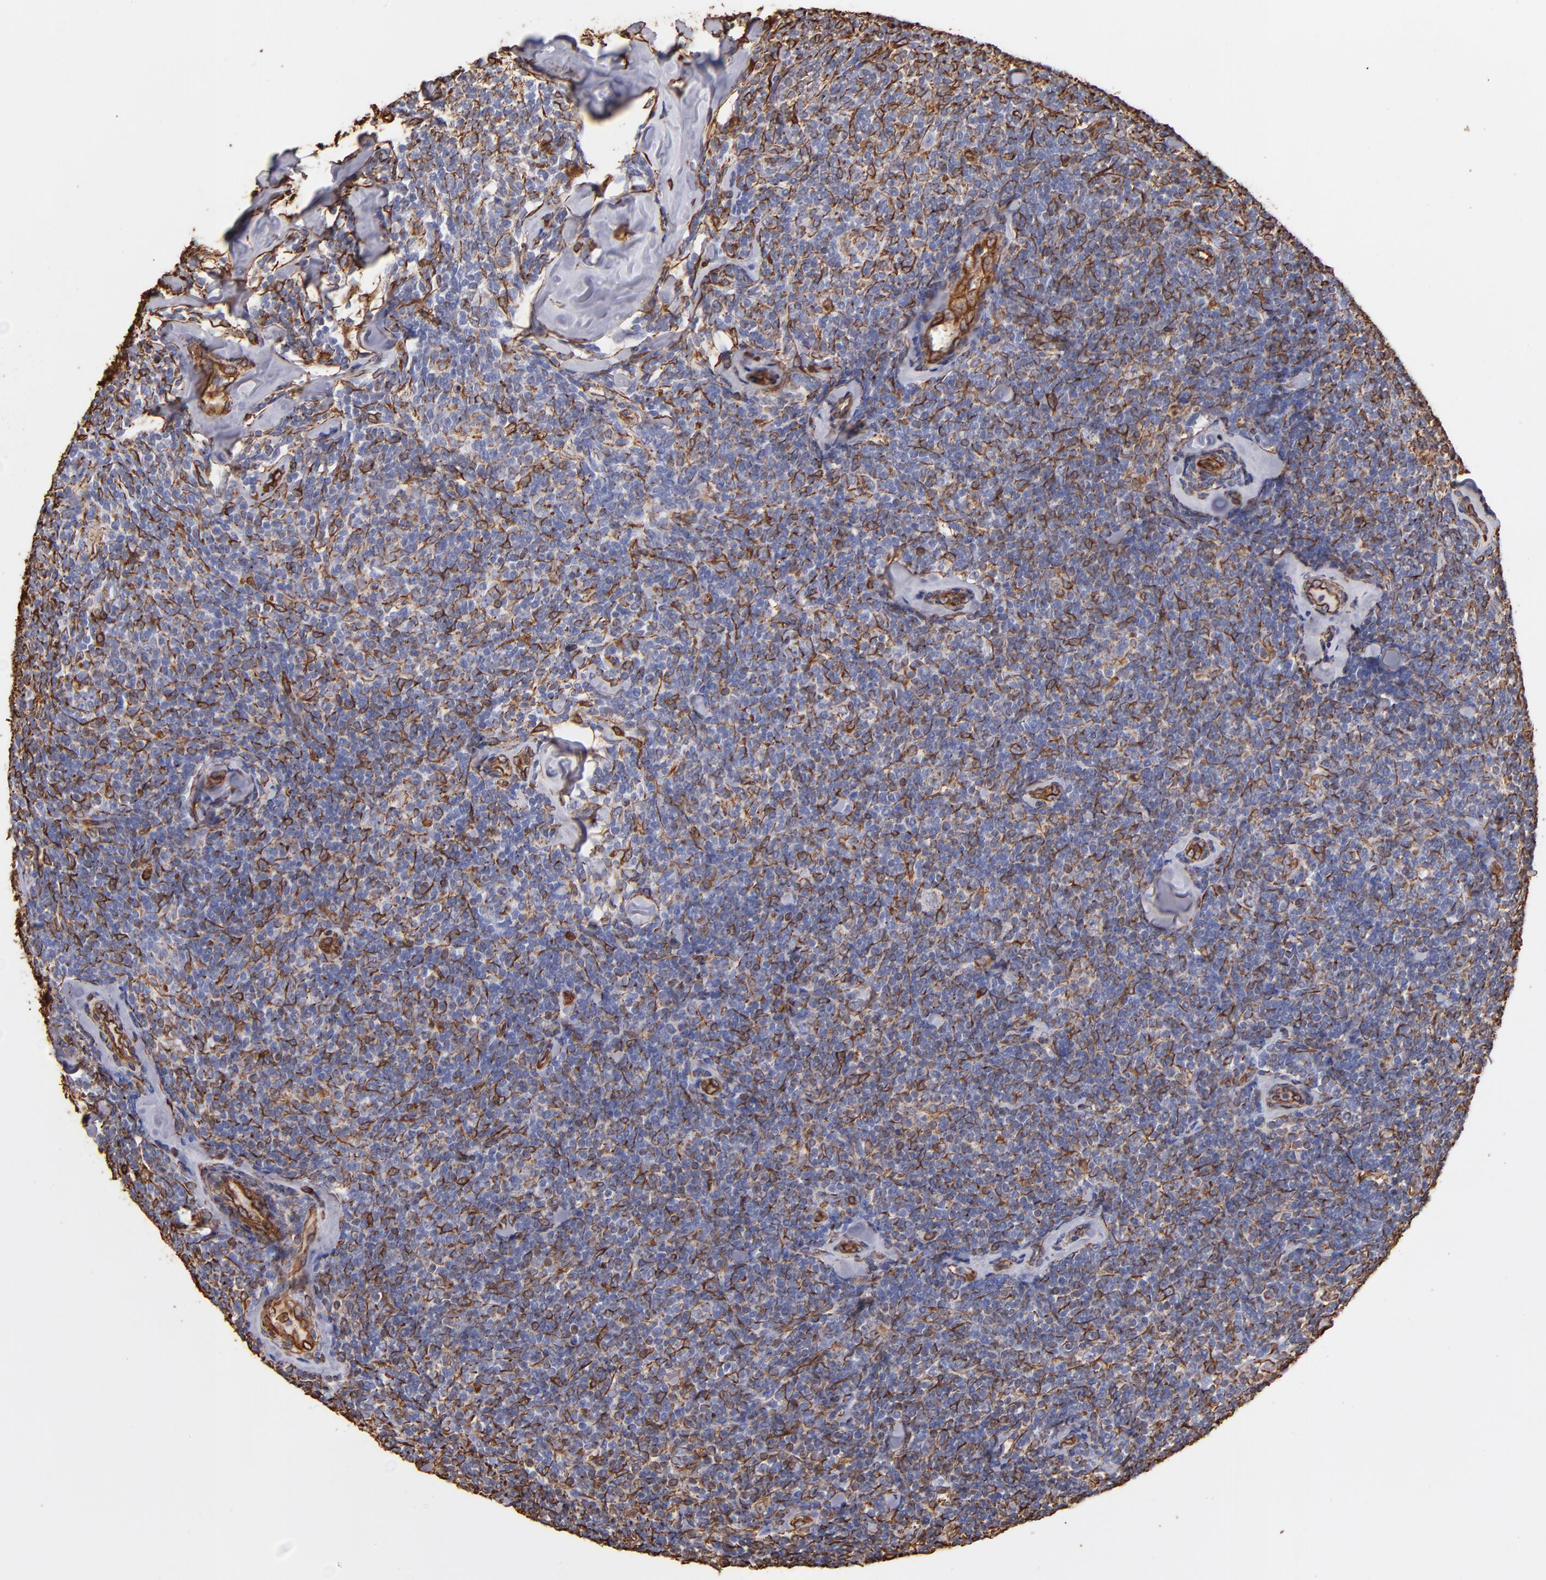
{"staining": {"intensity": "moderate", "quantity": "25%-75%", "location": "cytoplasmic/membranous"}, "tissue": "lymphoma", "cell_type": "Tumor cells", "image_type": "cancer", "snomed": [{"axis": "morphology", "description": "Malignant lymphoma, non-Hodgkin's type, Low grade"}, {"axis": "topography", "description": "Lymph node"}], "caption": "Protein staining of malignant lymphoma, non-Hodgkin's type (low-grade) tissue exhibits moderate cytoplasmic/membranous staining in about 25%-75% of tumor cells.", "gene": "VIM", "patient": {"sex": "female", "age": 56}}